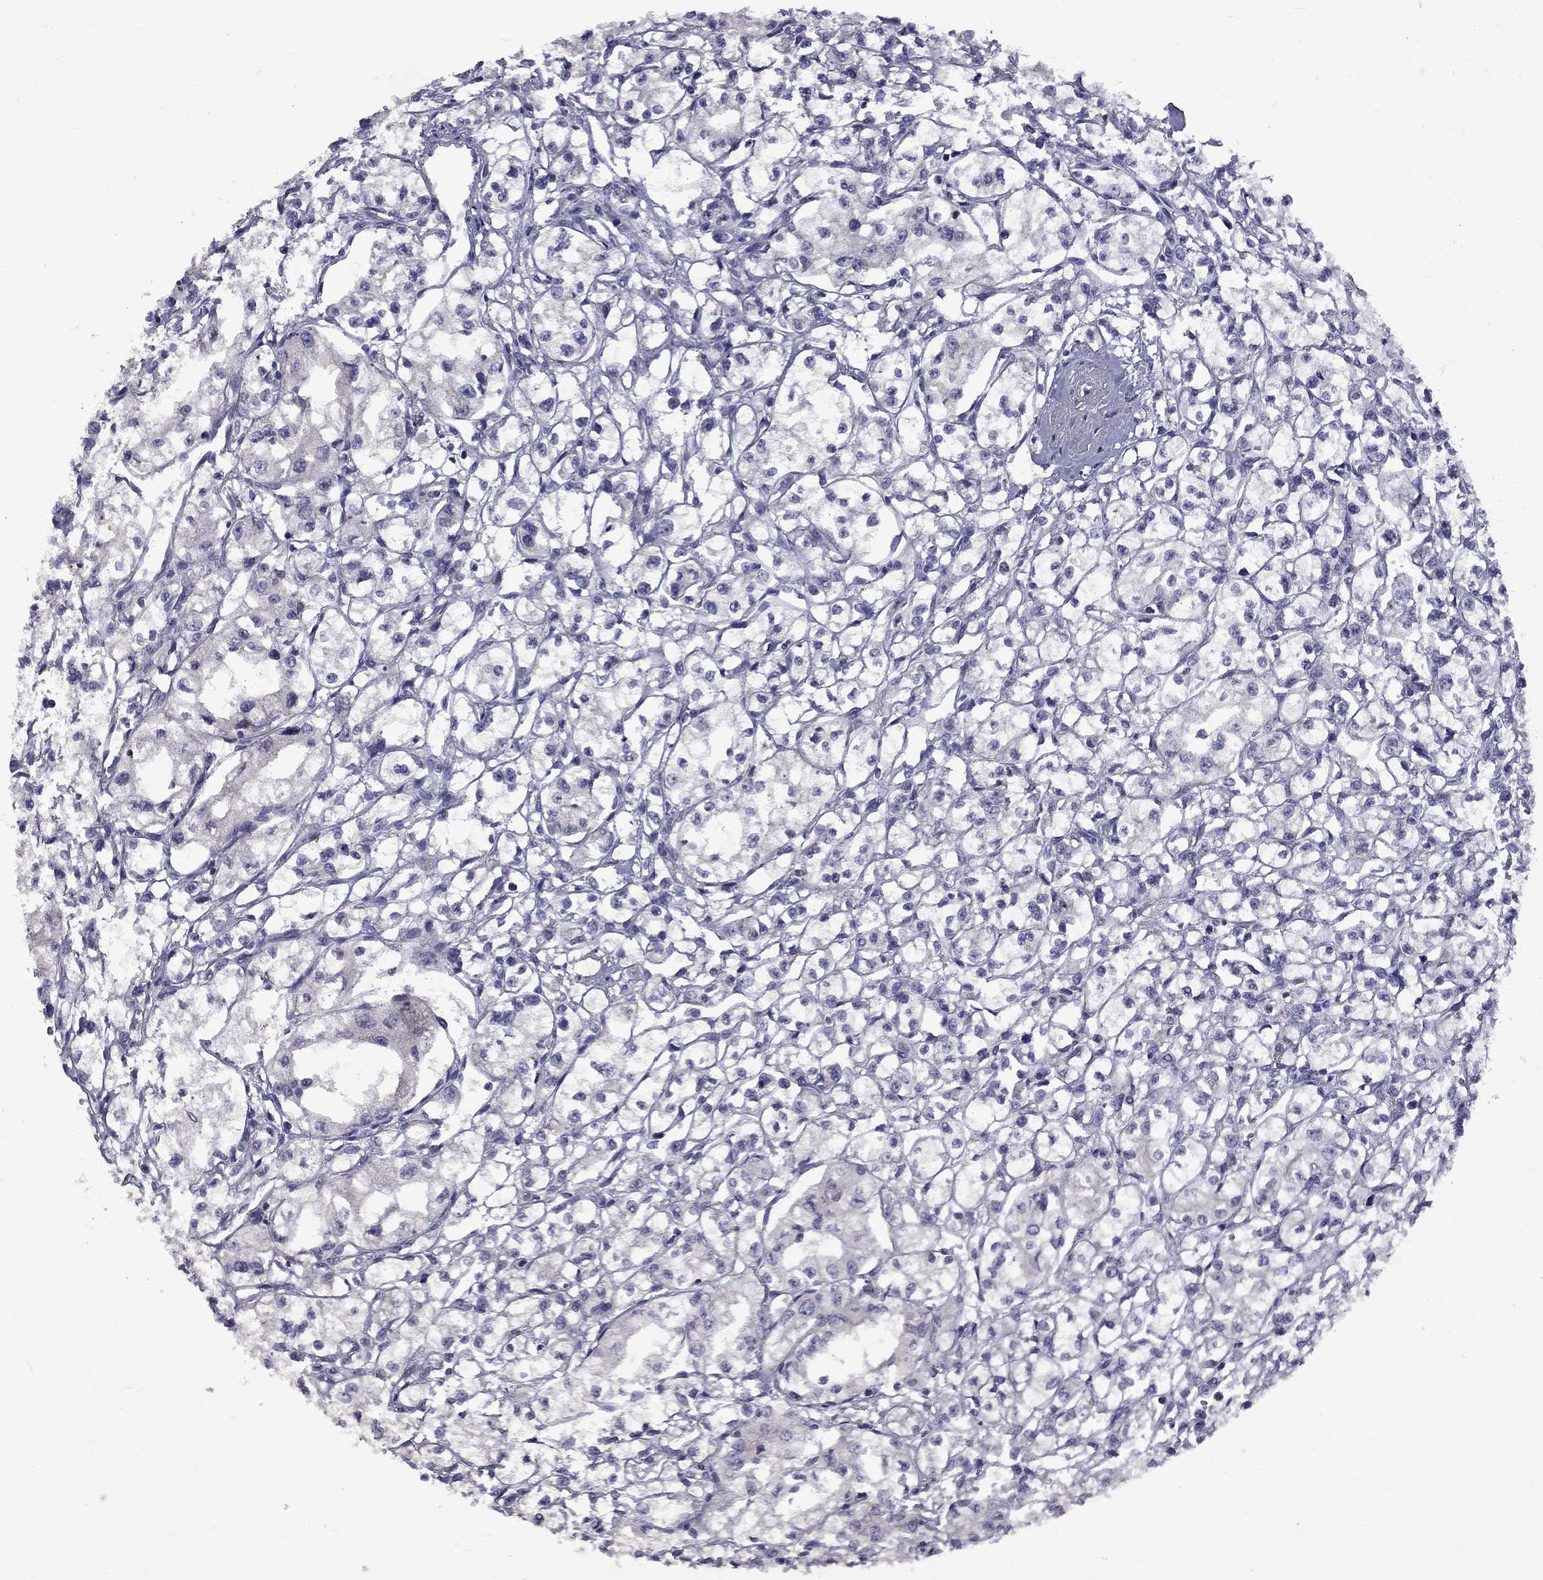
{"staining": {"intensity": "negative", "quantity": "none", "location": "none"}, "tissue": "renal cancer", "cell_type": "Tumor cells", "image_type": "cancer", "snomed": [{"axis": "morphology", "description": "Adenocarcinoma, NOS"}, {"axis": "topography", "description": "Kidney"}], "caption": "High power microscopy histopathology image of an immunohistochemistry photomicrograph of adenocarcinoma (renal), revealing no significant positivity in tumor cells.", "gene": "SNTA1", "patient": {"sex": "male", "age": 56}}